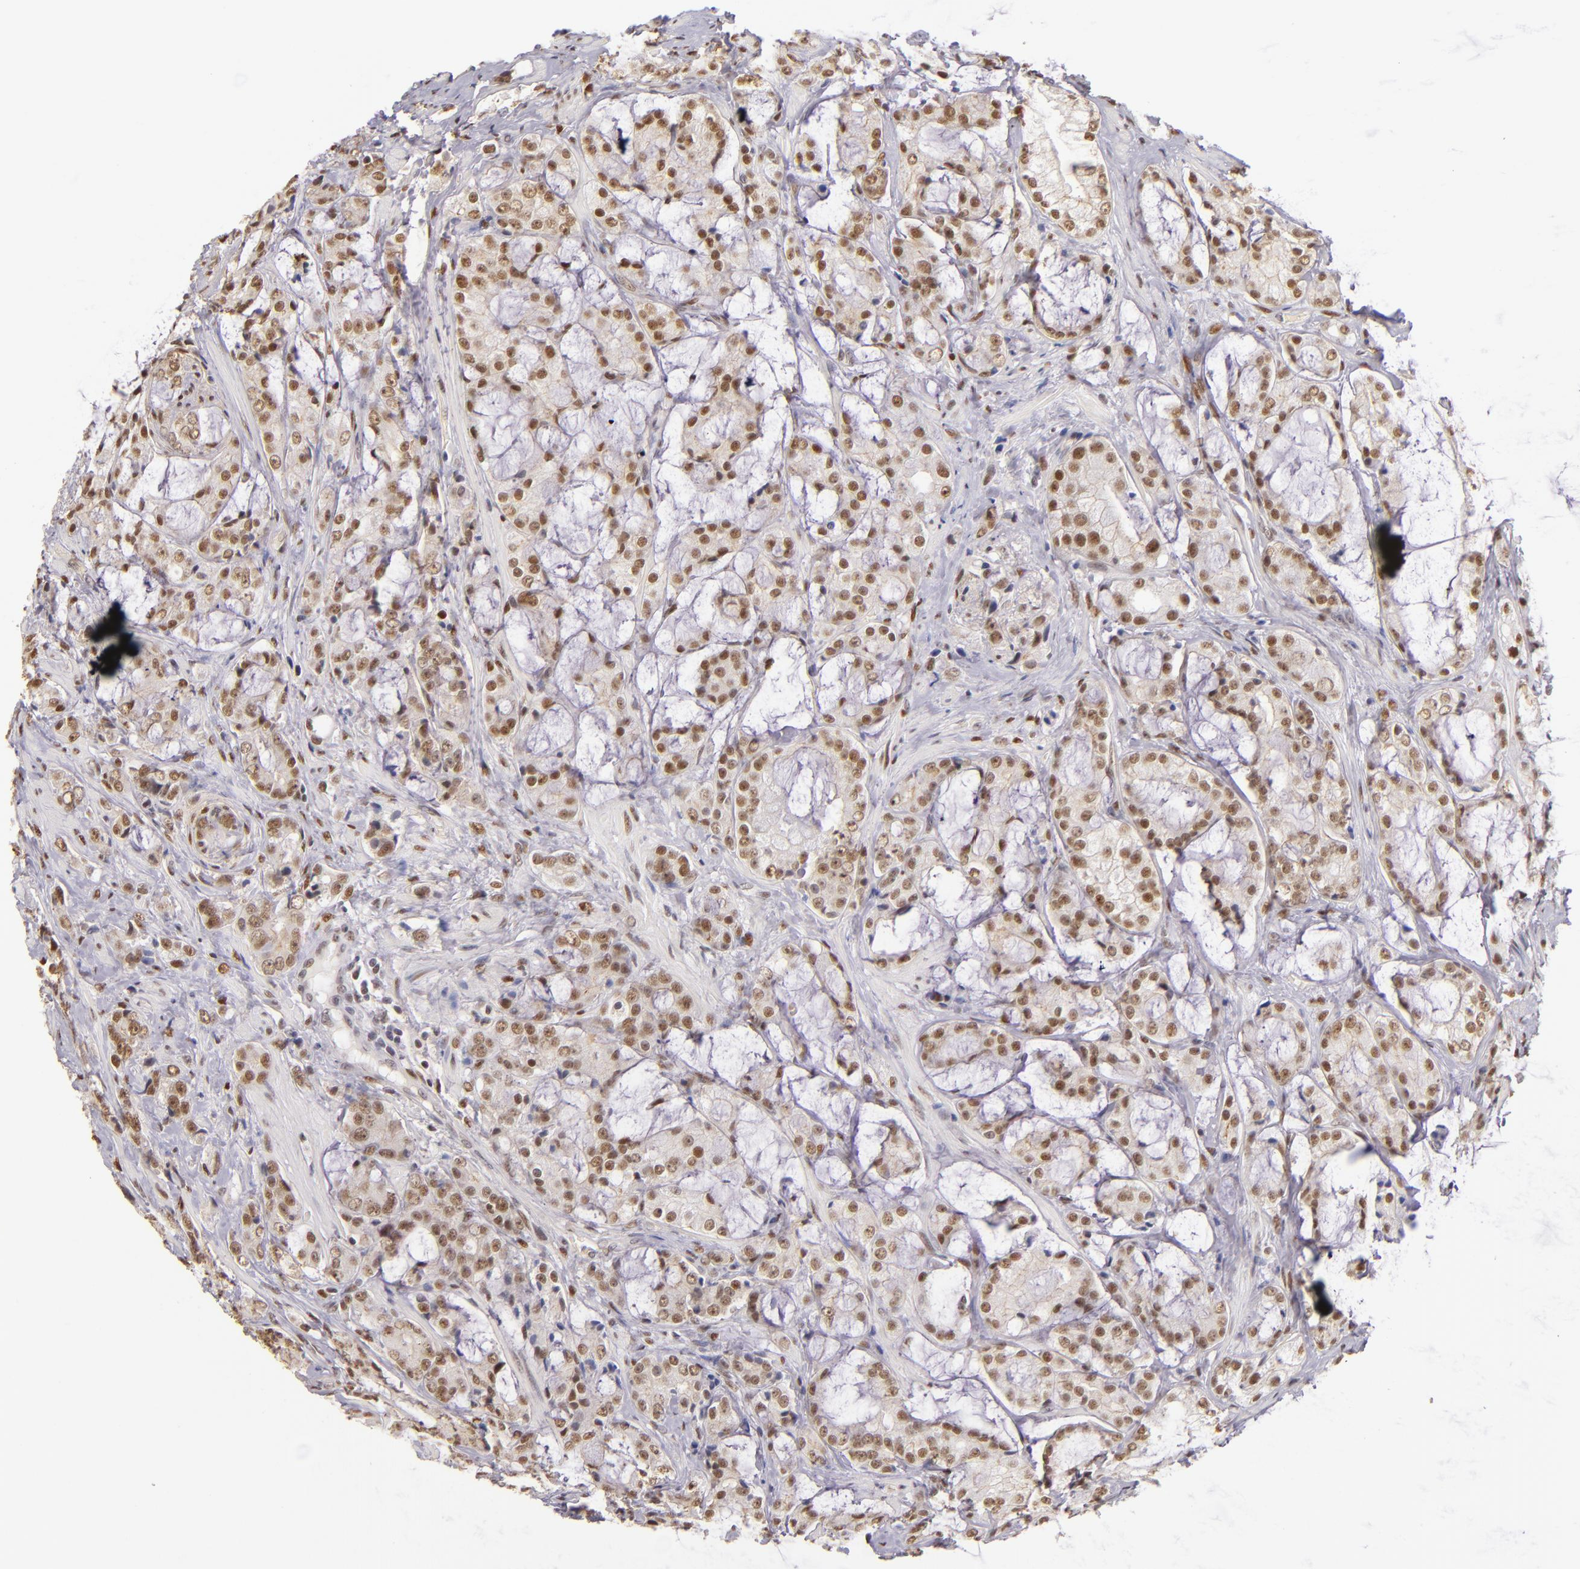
{"staining": {"intensity": "moderate", "quantity": ">75%", "location": "nuclear"}, "tissue": "prostate cancer", "cell_type": "Tumor cells", "image_type": "cancer", "snomed": [{"axis": "morphology", "description": "Adenocarcinoma, Medium grade"}, {"axis": "topography", "description": "Prostate"}], "caption": "High-magnification brightfield microscopy of medium-grade adenocarcinoma (prostate) stained with DAB (brown) and counterstained with hematoxylin (blue). tumor cells exhibit moderate nuclear expression is present in approximately>75% of cells.", "gene": "NCOR2", "patient": {"sex": "male", "age": 70}}